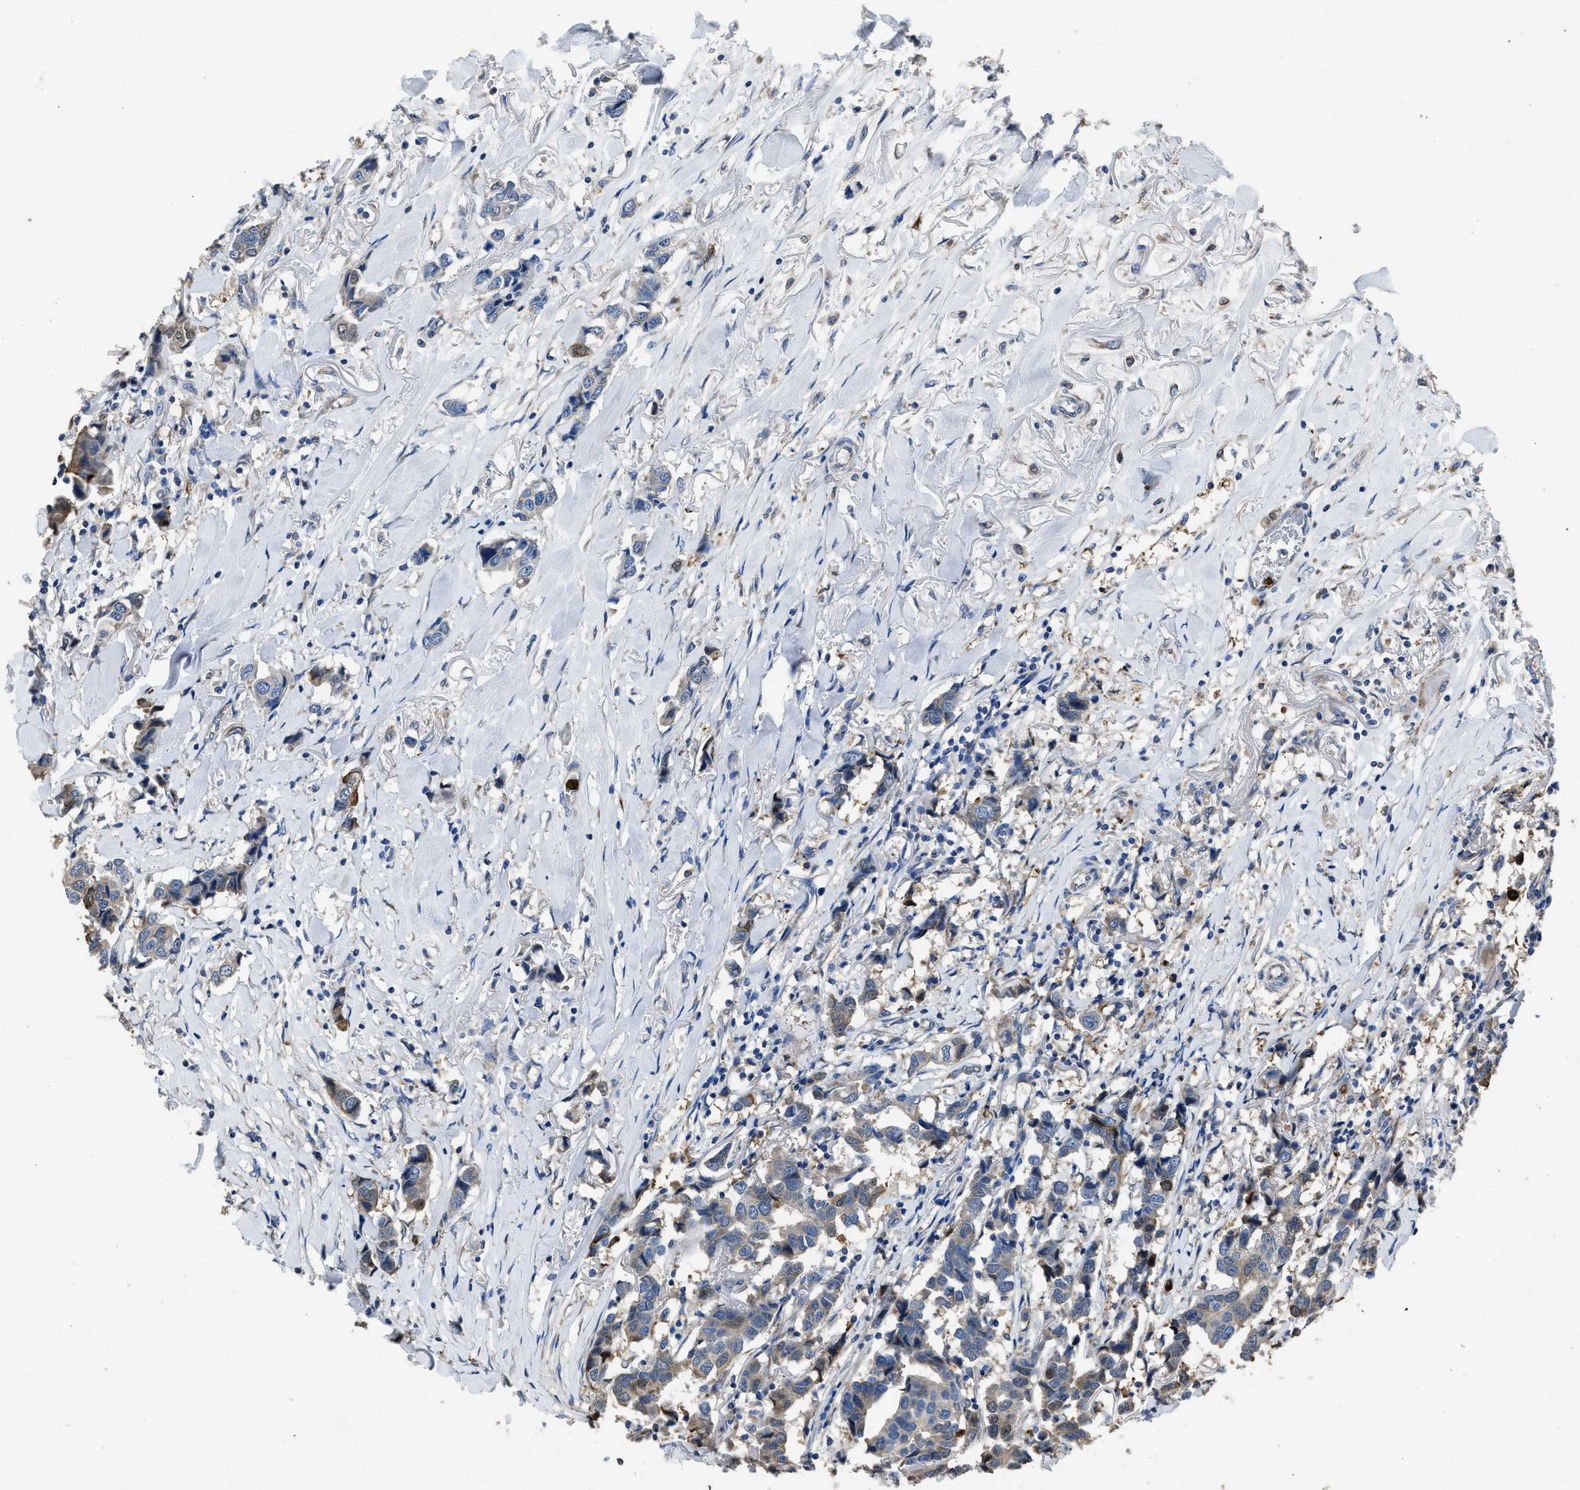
{"staining": {"intensity": "negative", "quantity": "none", "location": "none"}, "tissue": "breast cancer", "cell_type": "Tumor cells", "image_type": "cancer", "snomed": [{"axis": "morphology", "description": "Duct carcinoma"}, {"axis": "topography", "description": "Breast"}], "caption": "Breast cancer (intraductal carcinoma) stained for a protein using immunohistochemistry (IHC) reveals no staining tumor cells.", "gene": "ANGPT1", "patient": {"sex": "female", "age": 80}}